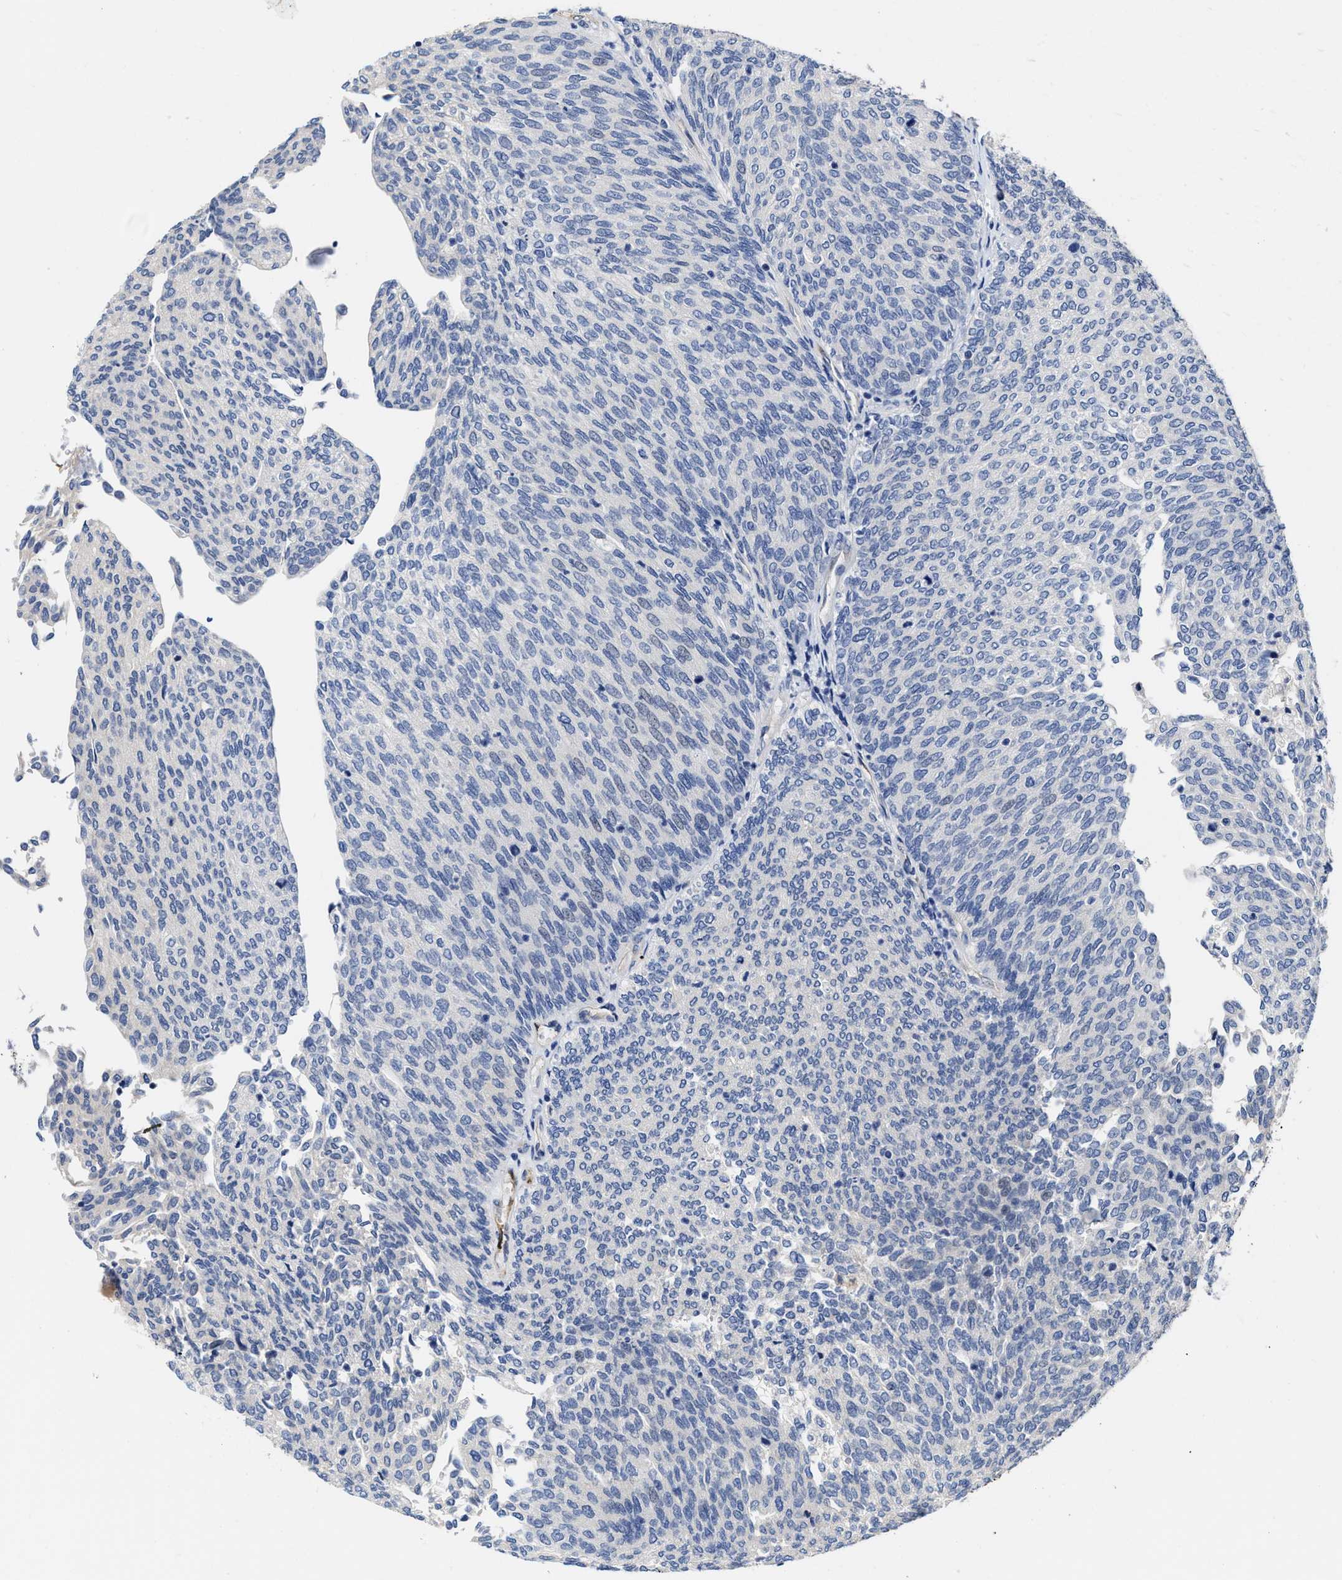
{"staining": {"intensity": "negative", "quantity": "none", "location": "none"}, "tissue": "urothelial cancer", "cell_type": "Tumor cells", "image_type": "cancer", "snomed": [{"axis": "morphology", "description": "Urothelial carcinoma, Low grade"}, {"axis": "topography", "description": "Urinary bladder"}], "caption": "An immunohistochemistry photomicrograph of low-grade urothelial carcinoma is shown. There is no staining in tumor cells of low-grade urothelial carcinoma.", "gene": "TRAF6", "patient": {"sex": "female", "age": 79}}